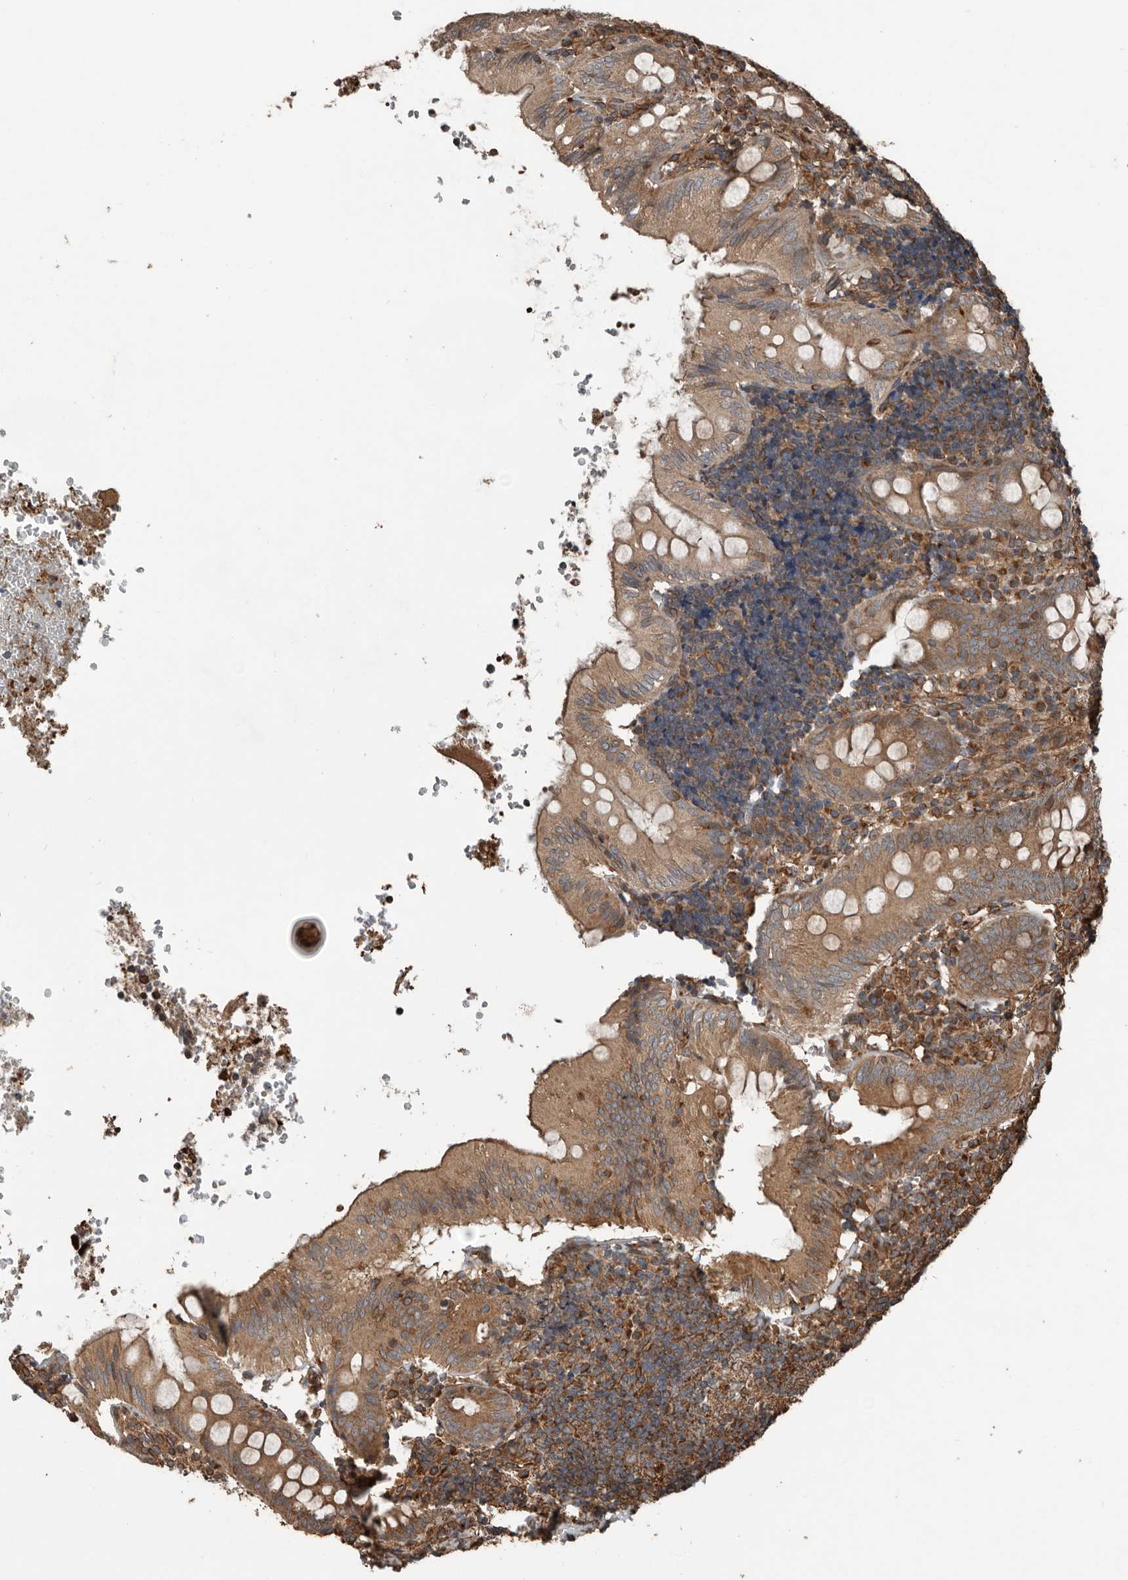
{"staining": {"intensity": "weak", "quantity": ">75%", "location": "cytoplasmic/membranous"}, "tissue": "appendix", "cell_type": "Glandular cells", "image_type": "normal", "snomed": [{"axis": "morphology", "description": "Normal tissue, NOS"}, {"axis": "topography", "description": "Appendix"}], "caption": "Immunohistochemical staining of unremarkable appendix exhibits low levels of weak cytoplasmic/membranous expression in approximately >75% of glandular cells.", "gene": "YOD1", "patient": {"sex": "male", "age": 8}}